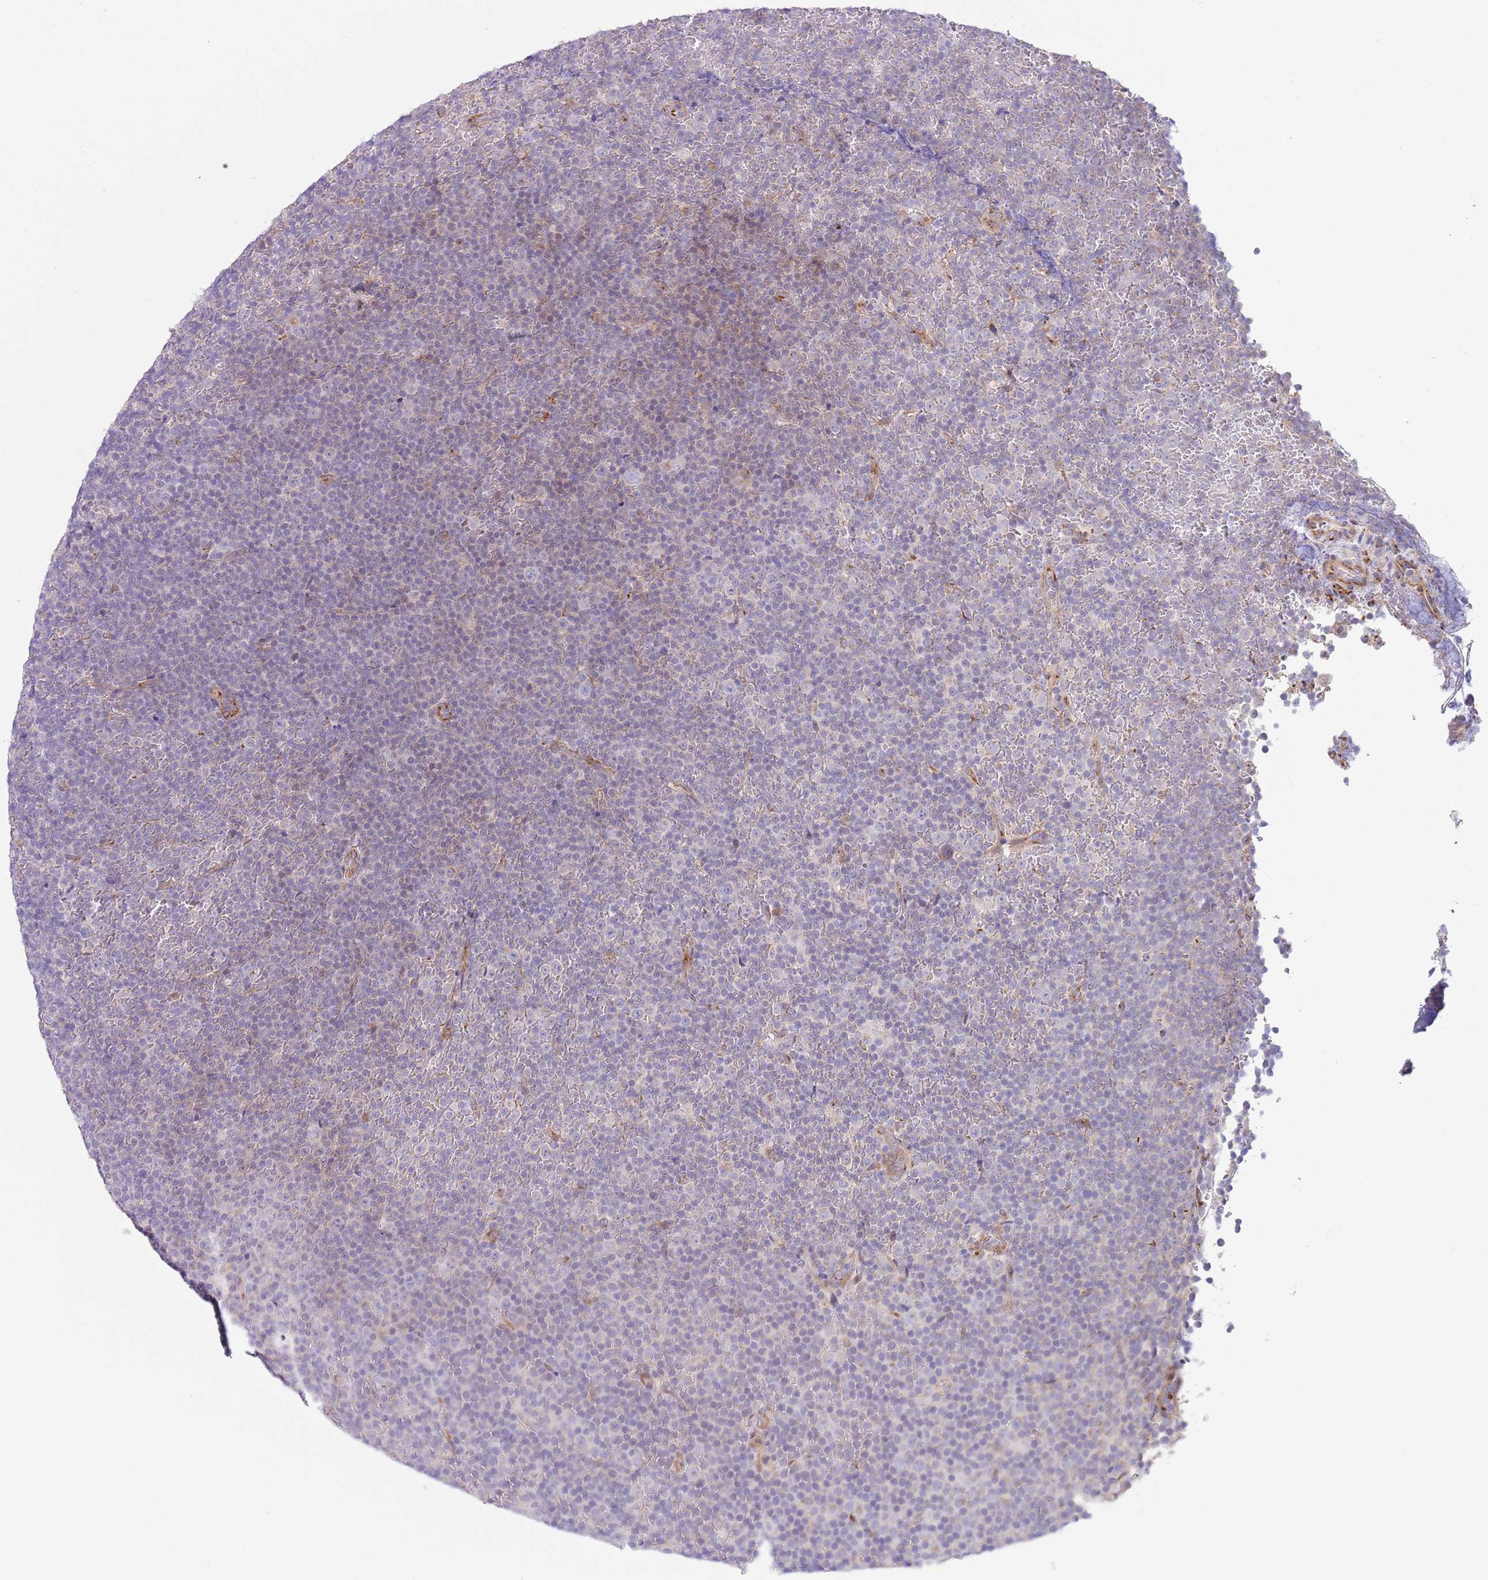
{"staining": {"intensity": "negative", "quantity": "none", "location": "none"}, "tissue": "lymphoma", "cell_type": "Tumor cells", "image_type": "cancer", "snomed": [{"axis": "morphology", "description": "Malignant lymphoma, non-Hodgkin's type, Low grade"}, {"axis": "topography", "description": "Lymph node"}], "caption": "Histopathology image shows no protein staining in tumor cells of malignant lymphoma, non-Hodgkin's type (low-grade) tissue.", "gene": "C20orf96", "patient": {"sex": "female", "age": 67}}